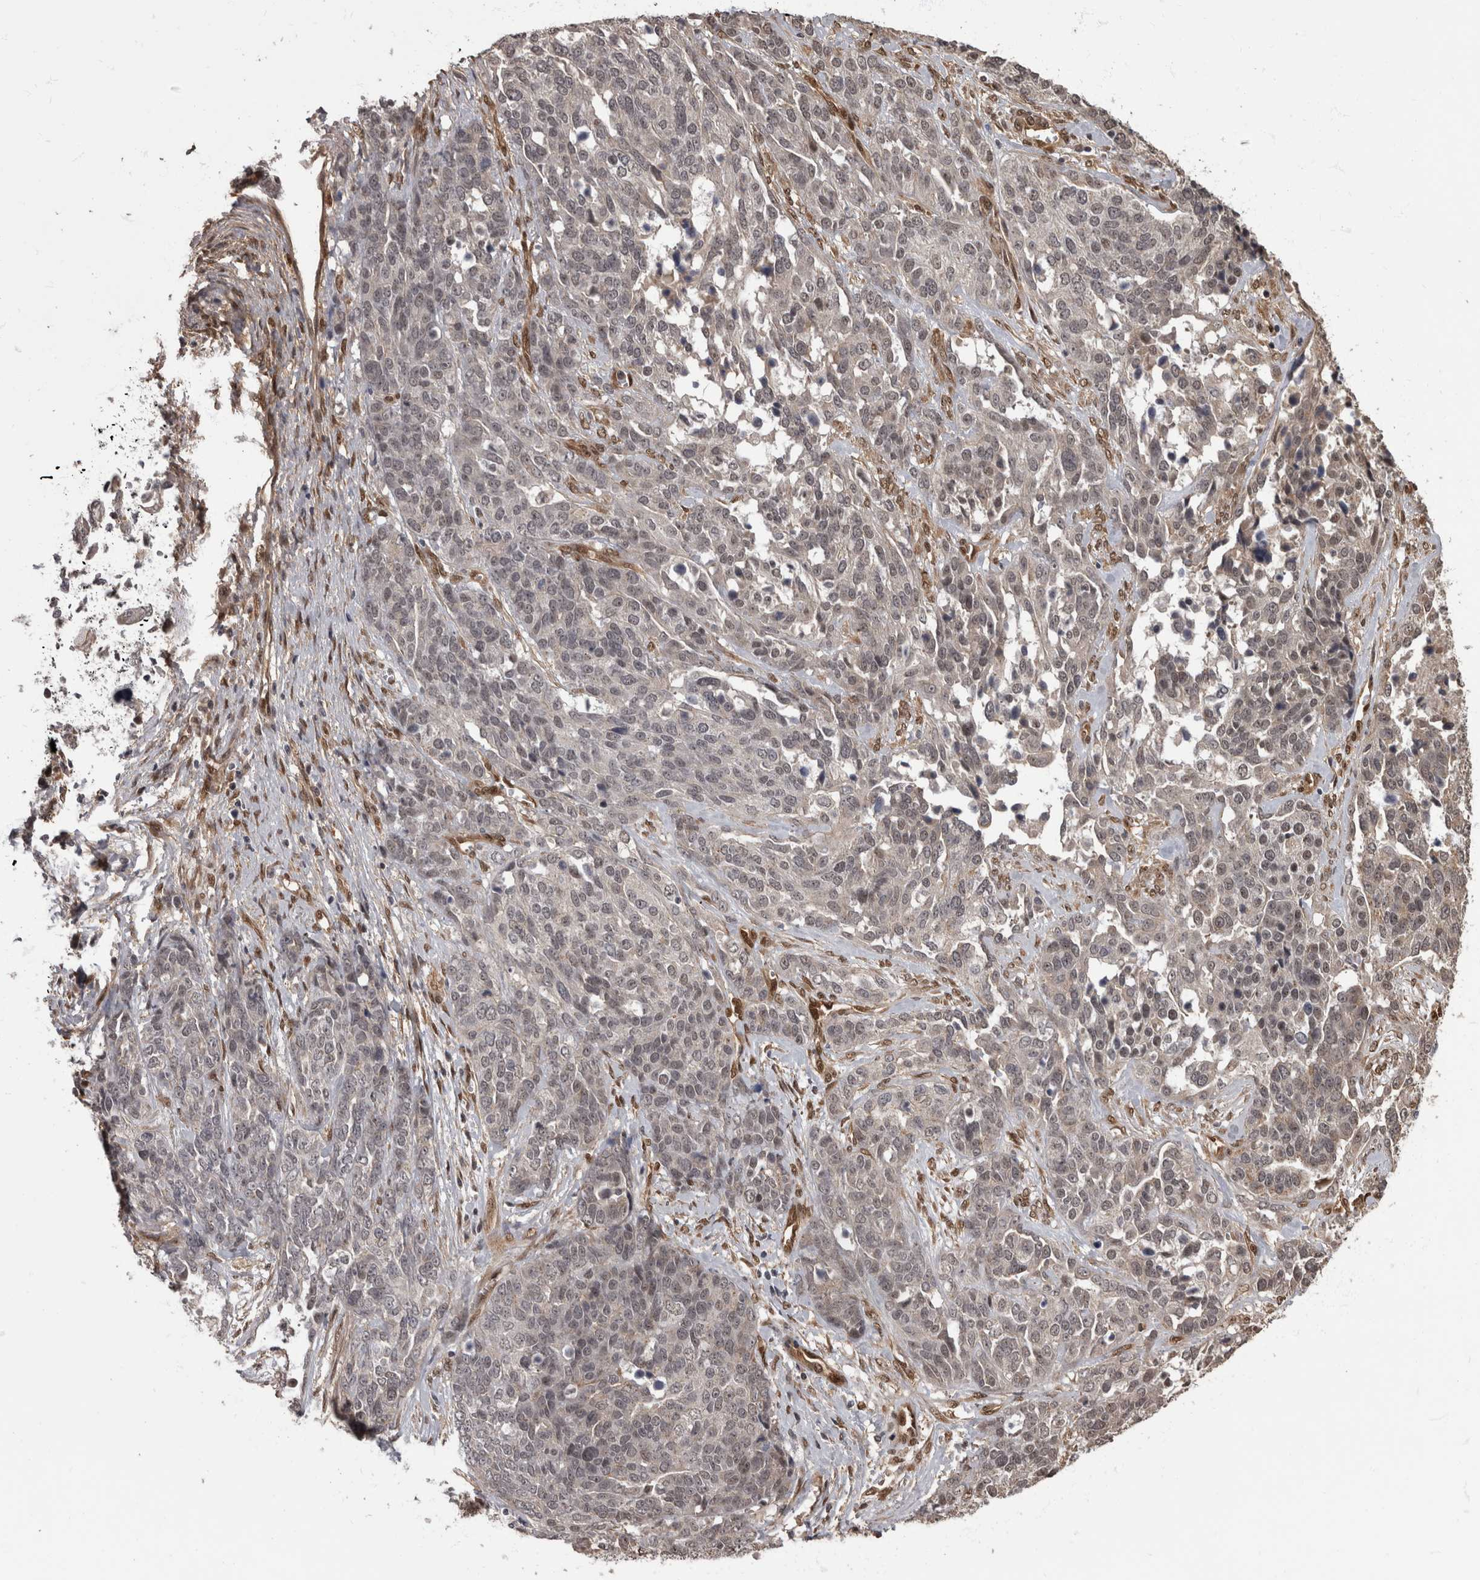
{"staining": {"intensity": "negative", "quantity": "none", "location": "none"}, "tissue": "ovarian cancer", "cell_type": "Tumor cells", "image_type": "cancer", "snomed": [{"axis": "morphology", "description": "Cystadenocarcinoma, serous, NOS"}, {"axis": "topography", "description": "Ovary"}], "caption": "Serous cystadenocarcinoma (ovarian) was stained to show a protein in brown. There is no significant positivity in tumor cells.", "gene": "AKT3", "patient": {"sex": "female", "age": 44}}